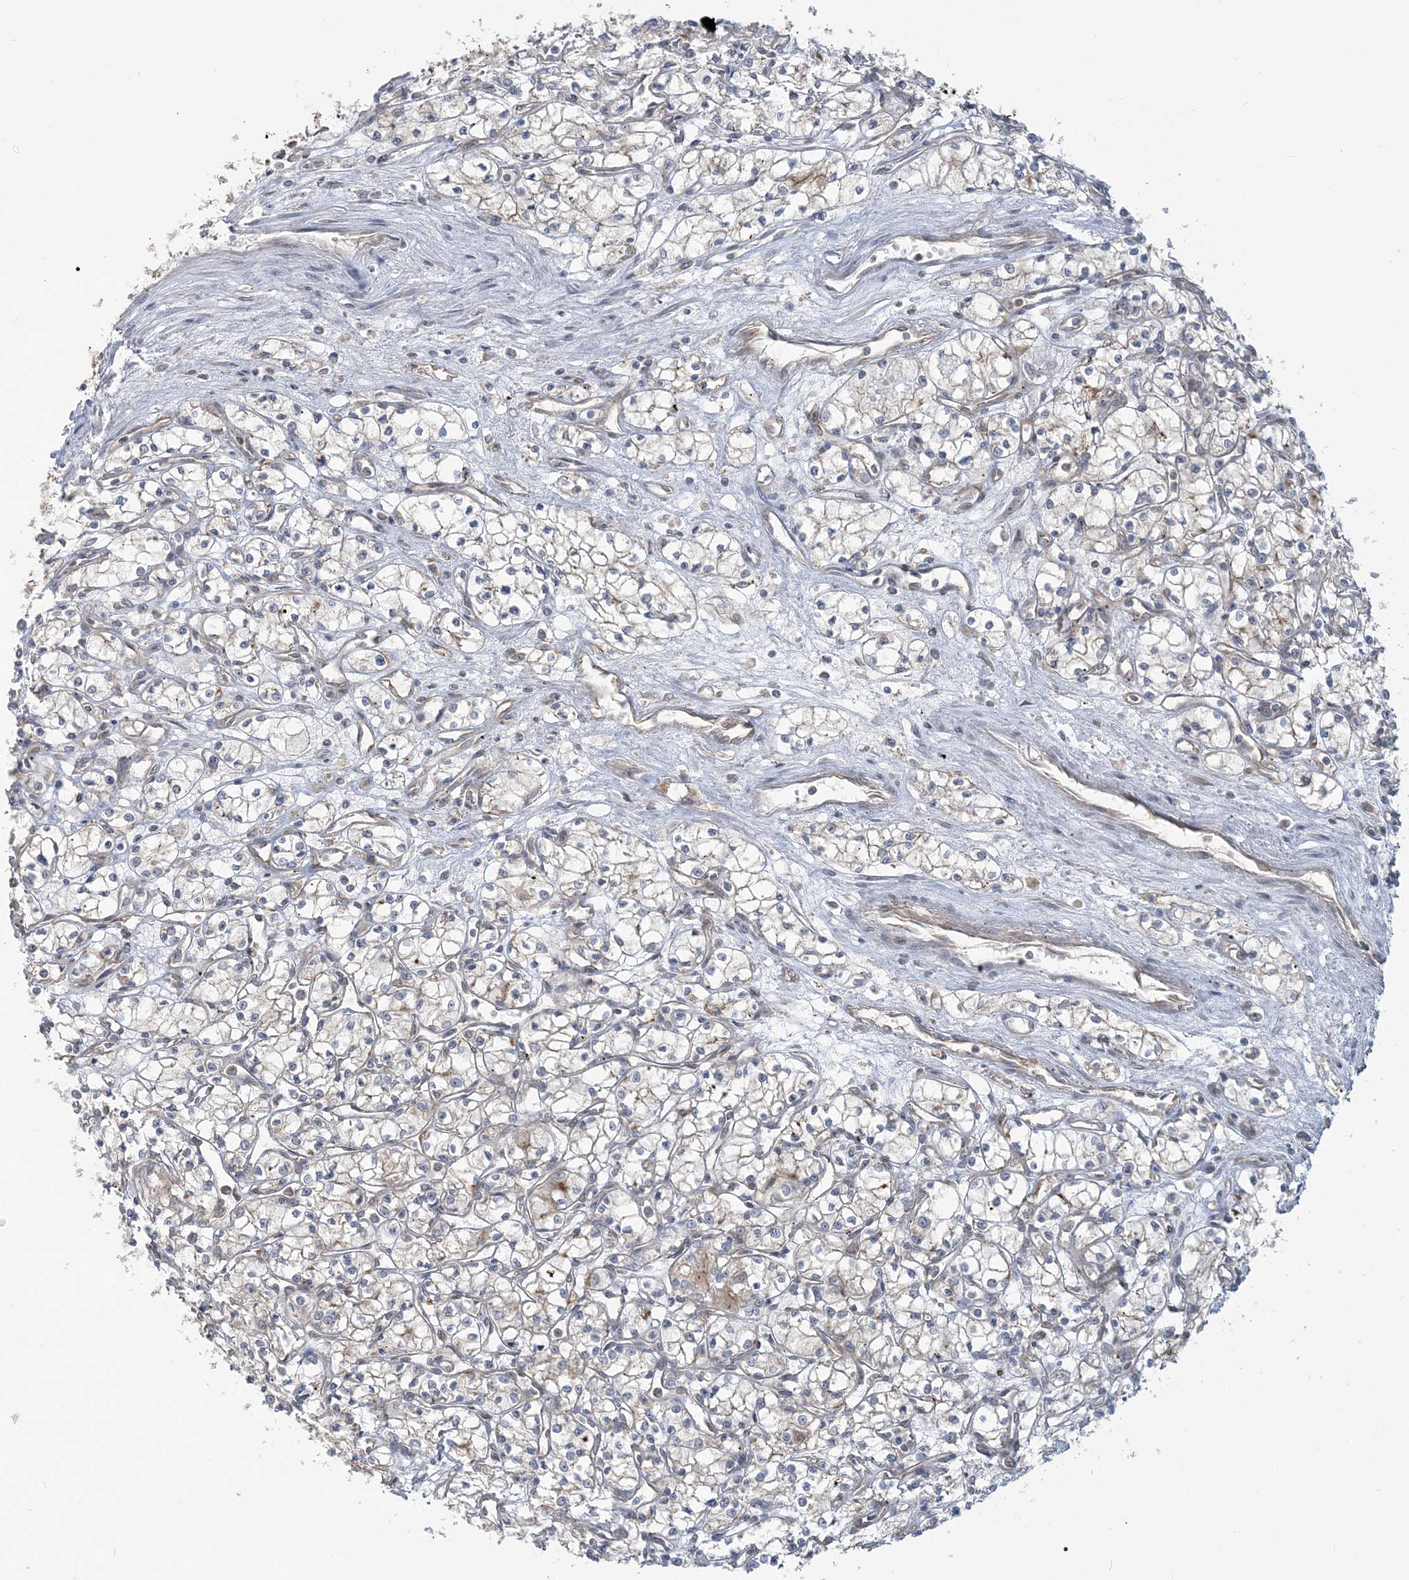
{"staining": {"intensity": "weak", "quantity": "<25%", "location": "cytoplasmic/membranous"}, "tissue": "renal cancer", "cell_type": "Tumor cells", "image_type": "cancer", "snomed": [{"axis": "morphology", "description": "Adenocarcinoma, NOS"}, {"axis": "topography", "description": "Kidney"}], "caption": "A high-resolution image shows immunohistochemistry staining of renal cancer, which exhibits no significant staining in tumor cells. Brightfield microscopy of IHC stained with DAB (3,3'-diaminobenzidine) (brown) and hematoxylin (blue), captured at high magnification.", "gene": "STIM2", "patient": {"sex": "male", "age": 59}}